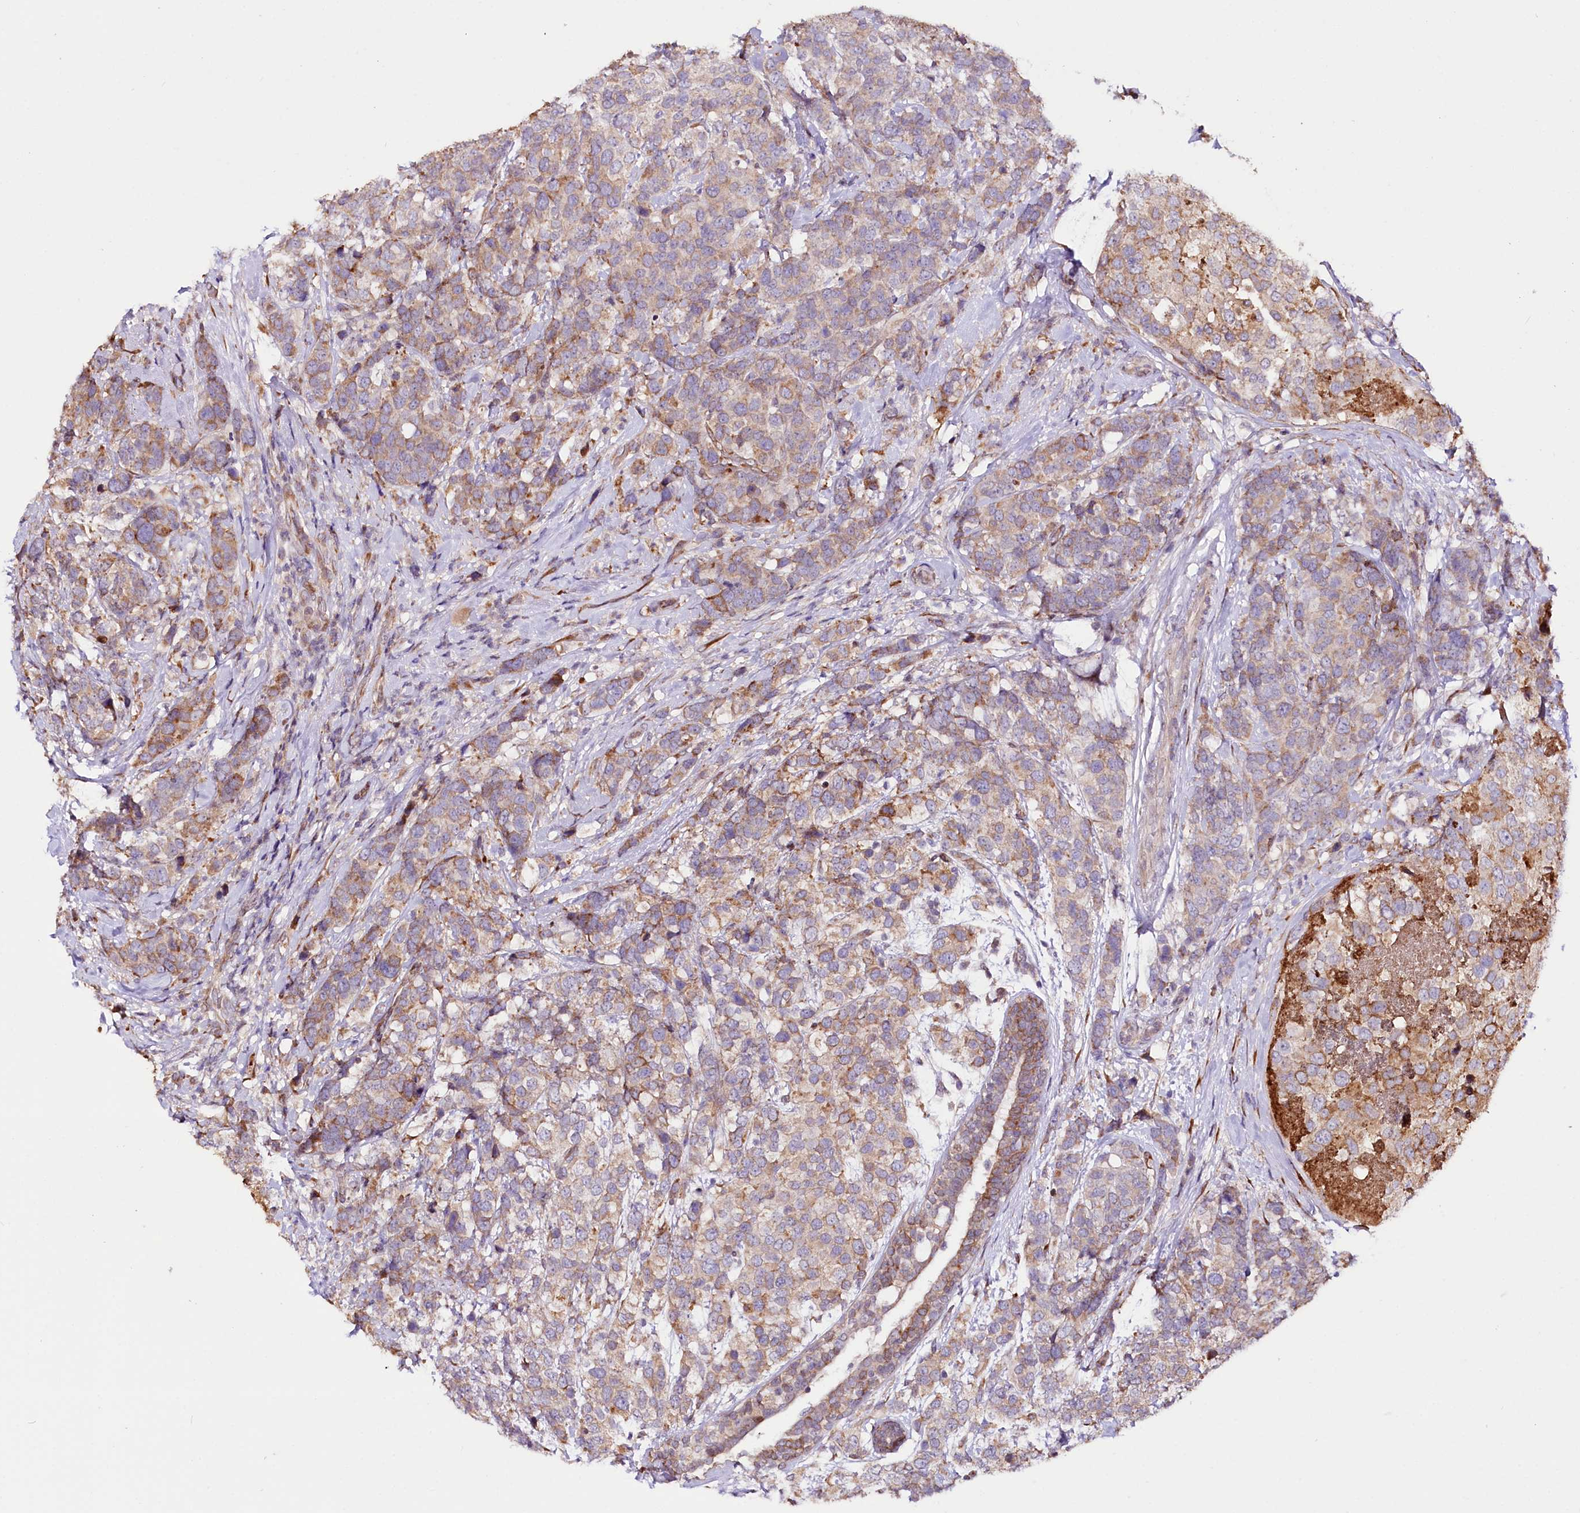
{"staining": {"intensity": "moderate", "quantity": "25%-75%", "location": "cytoplasmic/membranous"}, "tissue": "breast cancer", "cell_type": "Tumor cells", "image_type": "cancer", "snomed": [{"axis": "morphology", "description": "Lobular carcinoma"}, {"axis": "topography", "description": "Breast"}], "caption": "About 25%-75% of tumor cells in human lobular carcinoma (breast) show moderate cytoplasmic/membranous protein positivity as visualized by brown immunohistochemical staining.", "gene": "CUTC", "patient": {"sex": "female", "age": 59}}